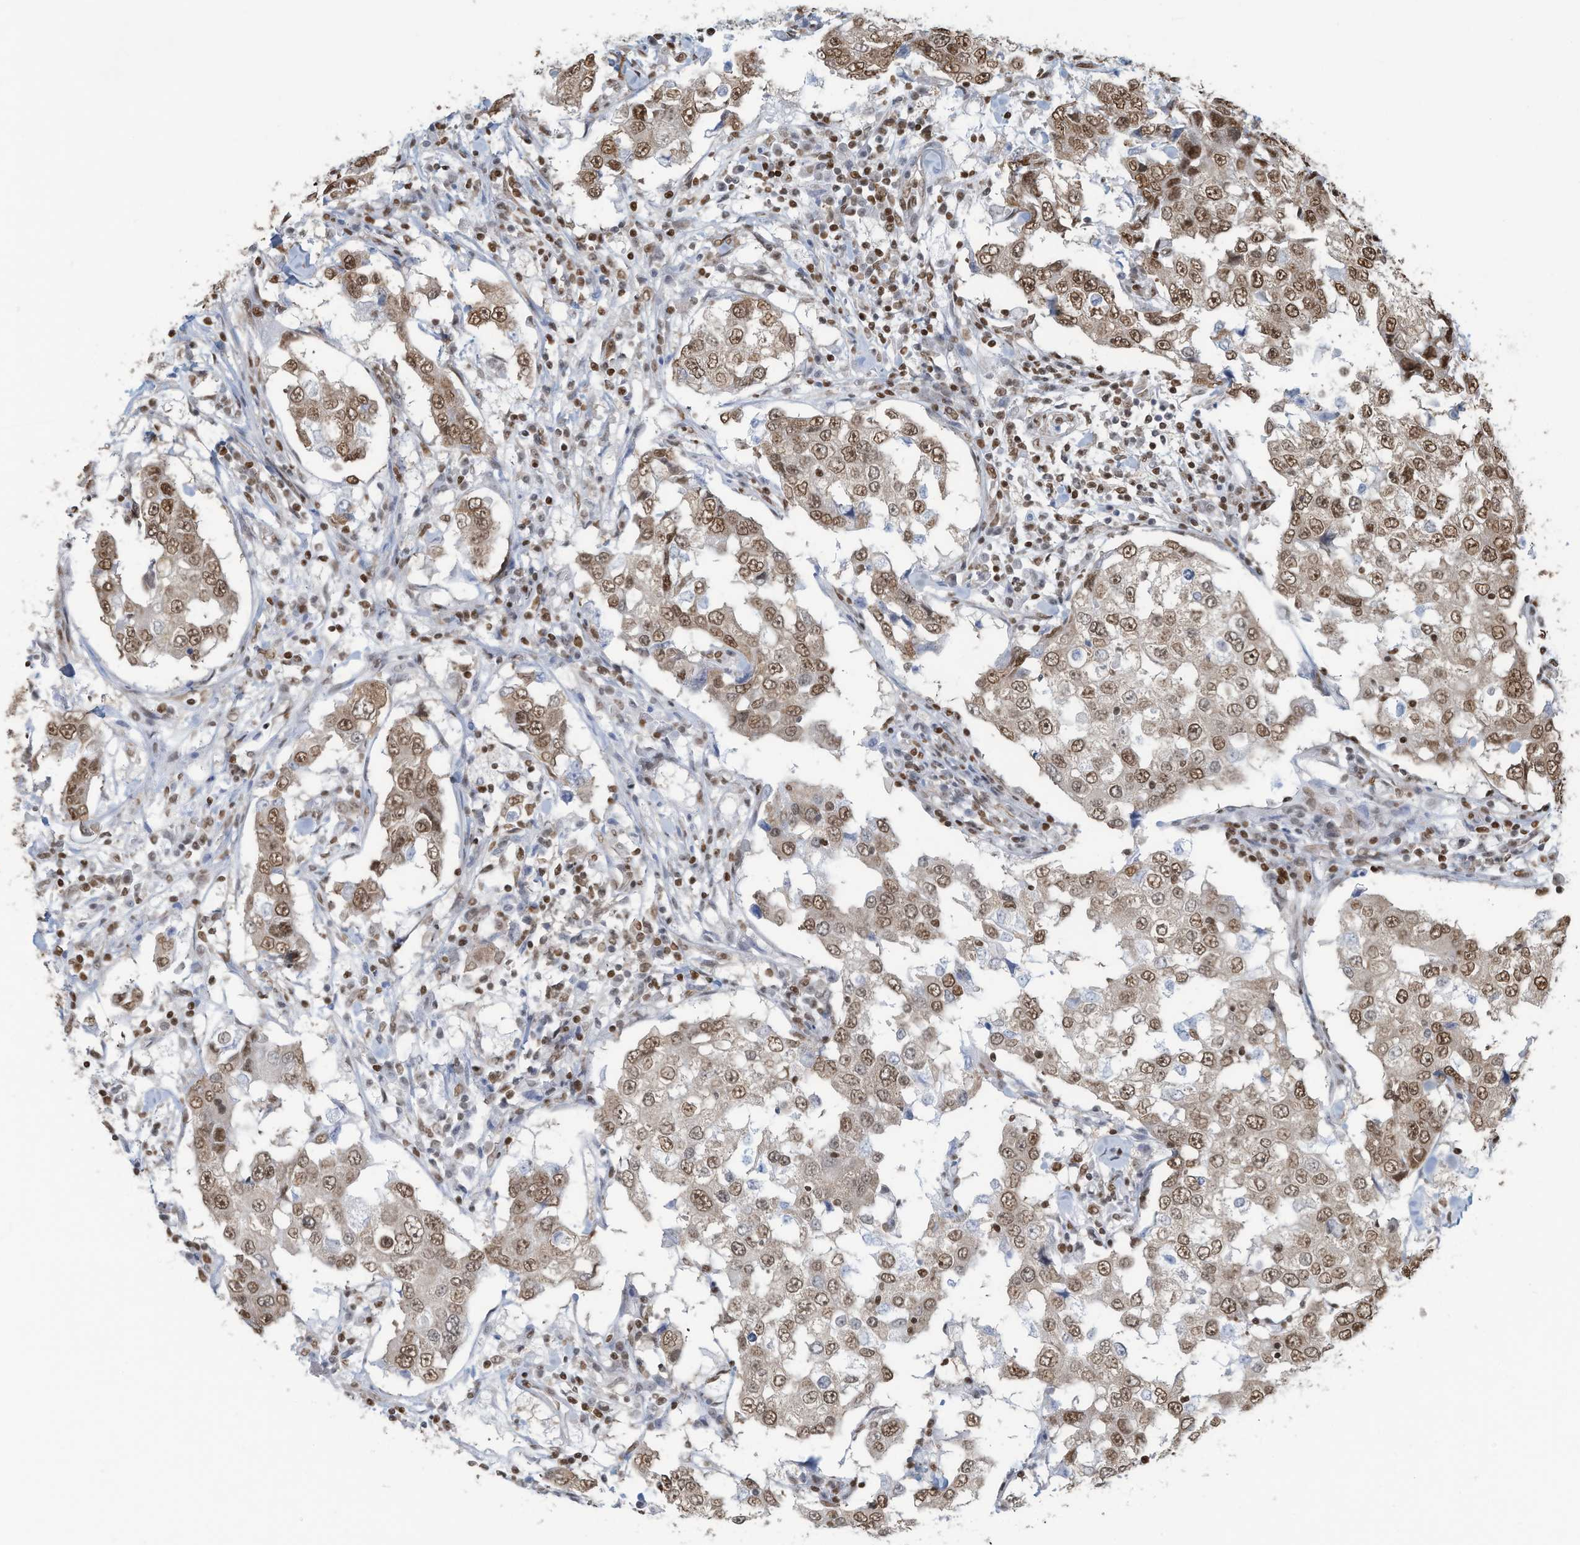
{"staining": {"intensity": "moderate", "quantity": ">75%", "location": "nuclear"}, "tissue": "breast cancer", "cell_type": "Tumor cells", "image_type": "cancer", "snomed": [{"axis": "morphology", "description": "Duct carcinoma"}, {"axis": "topography", "description": "Breast"}], "caption": "Intraductal carcinoma (breast) stained with a protein marker shows moderate staining in tumor cells.", "gene": "SARNP", "patient": {"sex": "female", "age": 27}}